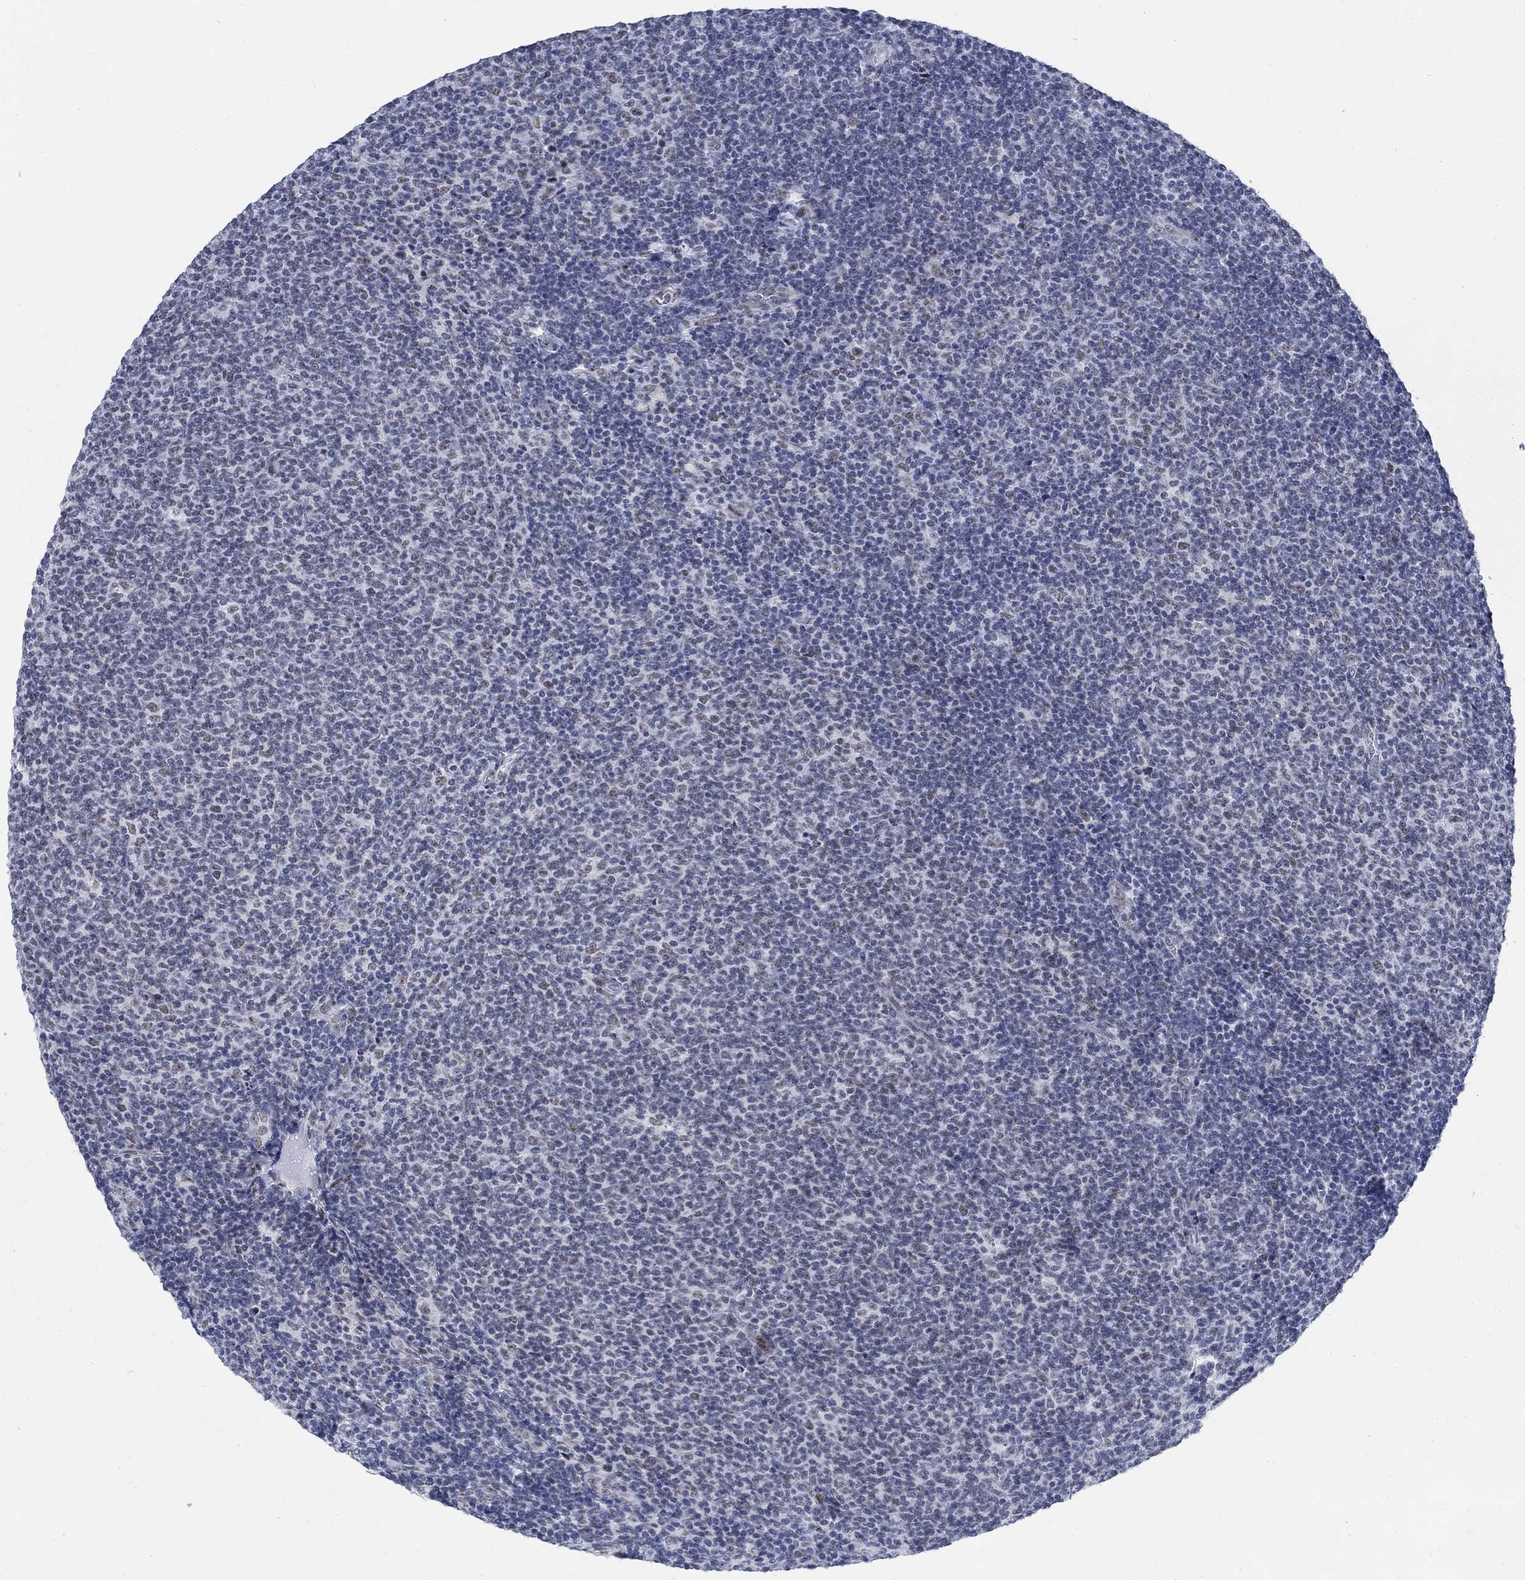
{"staining": {"intensity": "negative", "quantity": "none", "location": "none"}, "tissue": "lymphoma", "cell_type": "Tumor cells", "image_type": "cancer", "snomed": [{"axis": "morphology", "description": "Malignant lymphoma, non-Hodgkin's type, Low grade"}, {"axis": "topography", "description": "Lymph node"}], "caption": "A high-resolution histopathology image shows immunohistochemistry (IHC) staining of malignant lymphoma, non-Hodgkin's type (low-grade), which demonstrates no significant positivity in tumor cells.", "gene": "DLK1", "patient": {"sex": "male", "age": 52}}